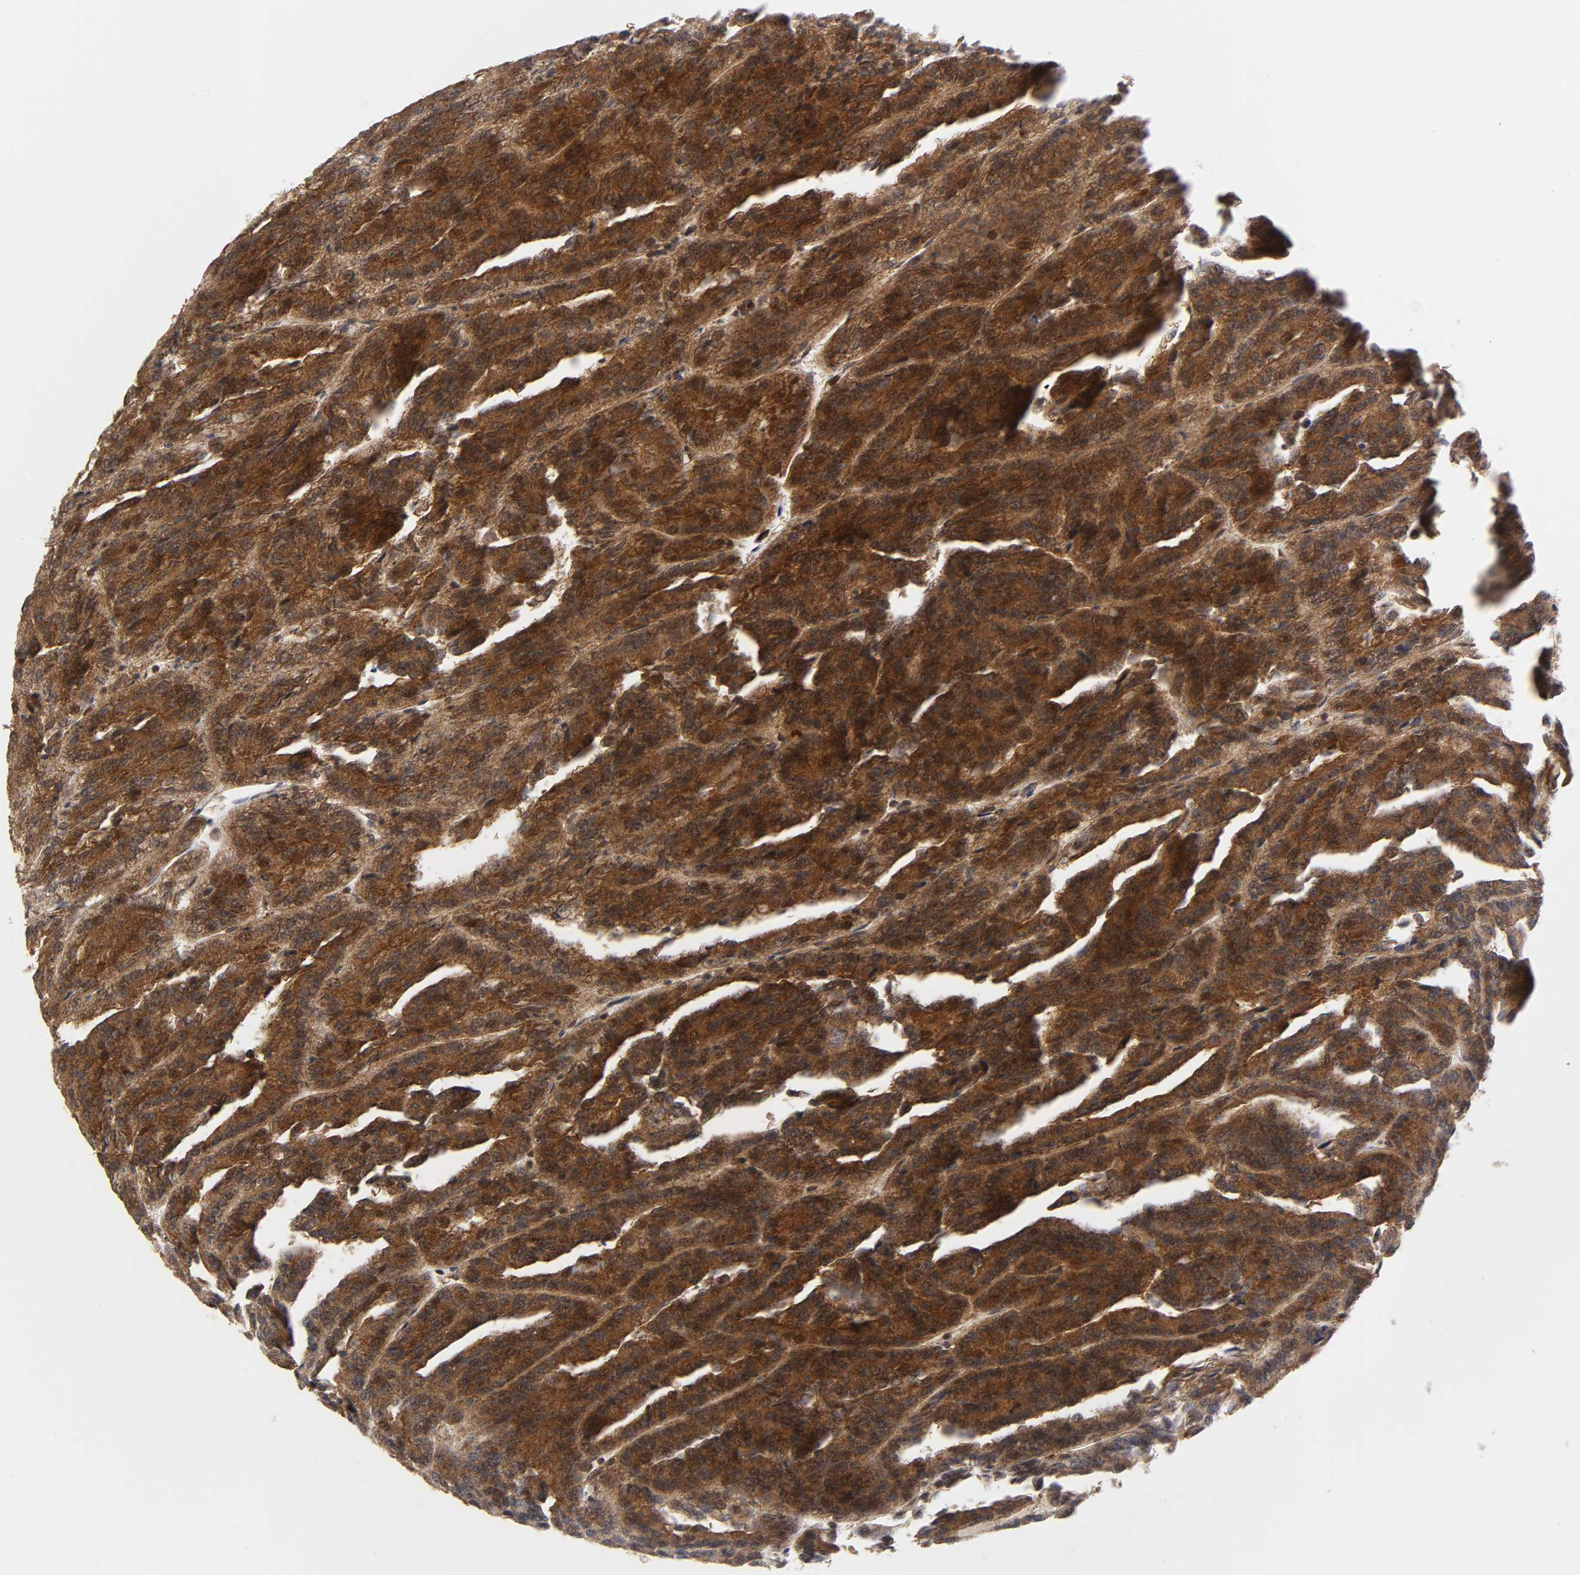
{"staining": {"intensity": "strong", "quantity": ">75%", "location": "cytoplasmic/membranous,nuclear"}, "tissue": "renal cancer", "cell_type": "Tumor cells", "image_type": "cancer", "snomed": [{"axis": "morphology", "description": "Adenocarcinoma, NOS"}, {"axis": "topography", "description": "Kidney"}], "caption": "A histopathology image of human renal cancer (adenocarcinoma) stained for a protein displays strong cytoplasmic/membranous and nuclear brown staining in tumor cells. The staining is performed using DAB brown chromogen to label protein expression. The nuclei are counter-stained blue using hematoxylin.", "gene": "CASP9", "patient": {"sex": "male", "age": 46}}